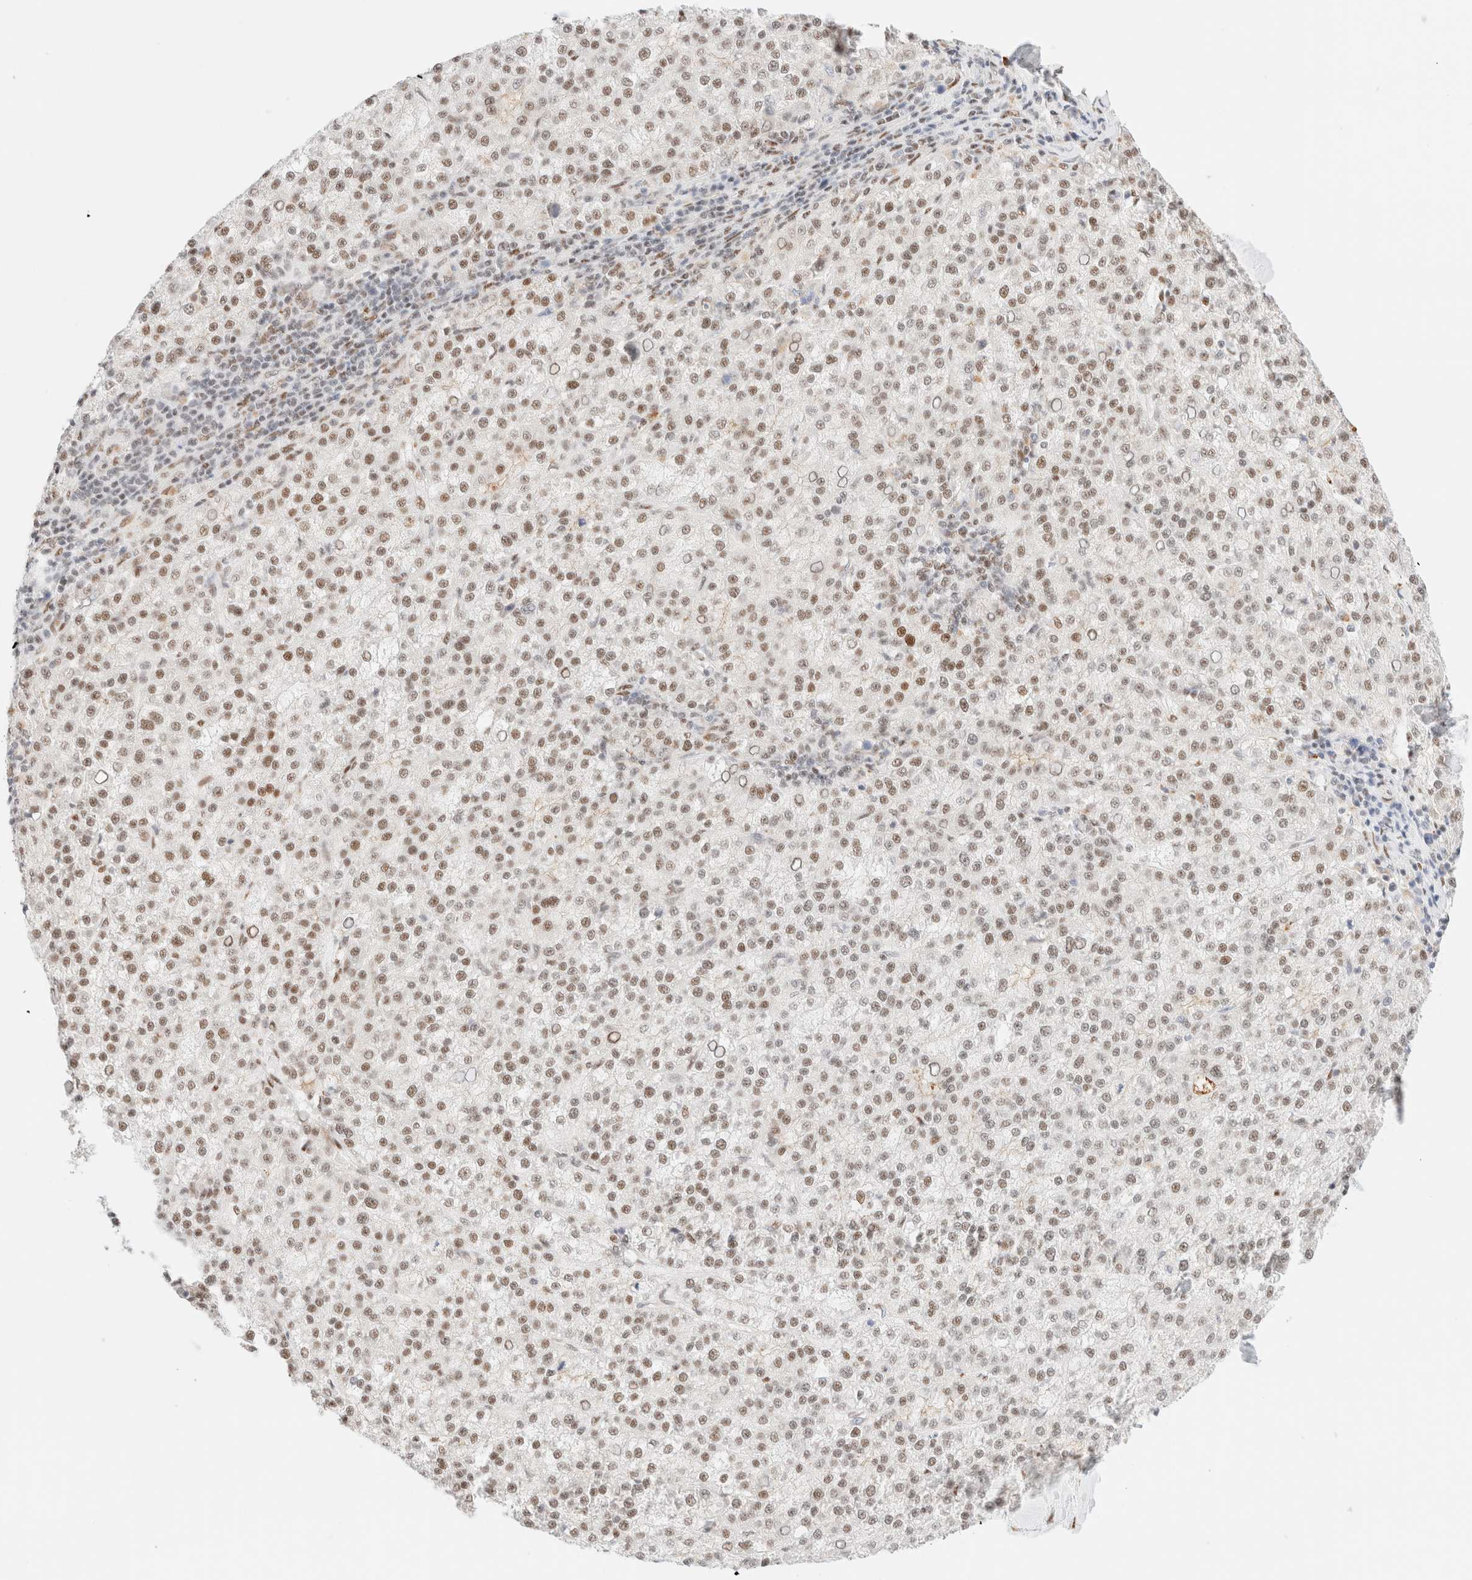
{"staining": {"intensity": "moderate", "quantity": ">75%", "location": "nuclear"}, "tissue": "liver cancer", "cell_type": "Tumor cells", "image_type": "cancer", "snomed": [{"axis": "morphology", "description": "Carcinoma, Hepatocellular, NOS"}, {"axis": "topography", "description": "Liver"}], "caption": "Protein analysis of liver hepatocellular carcinoma tissue displays moderate nuclear staining in approximately >75% of tumor cells.", "gene": "CIC", "patient": {"sex": "female", "age": 58}}